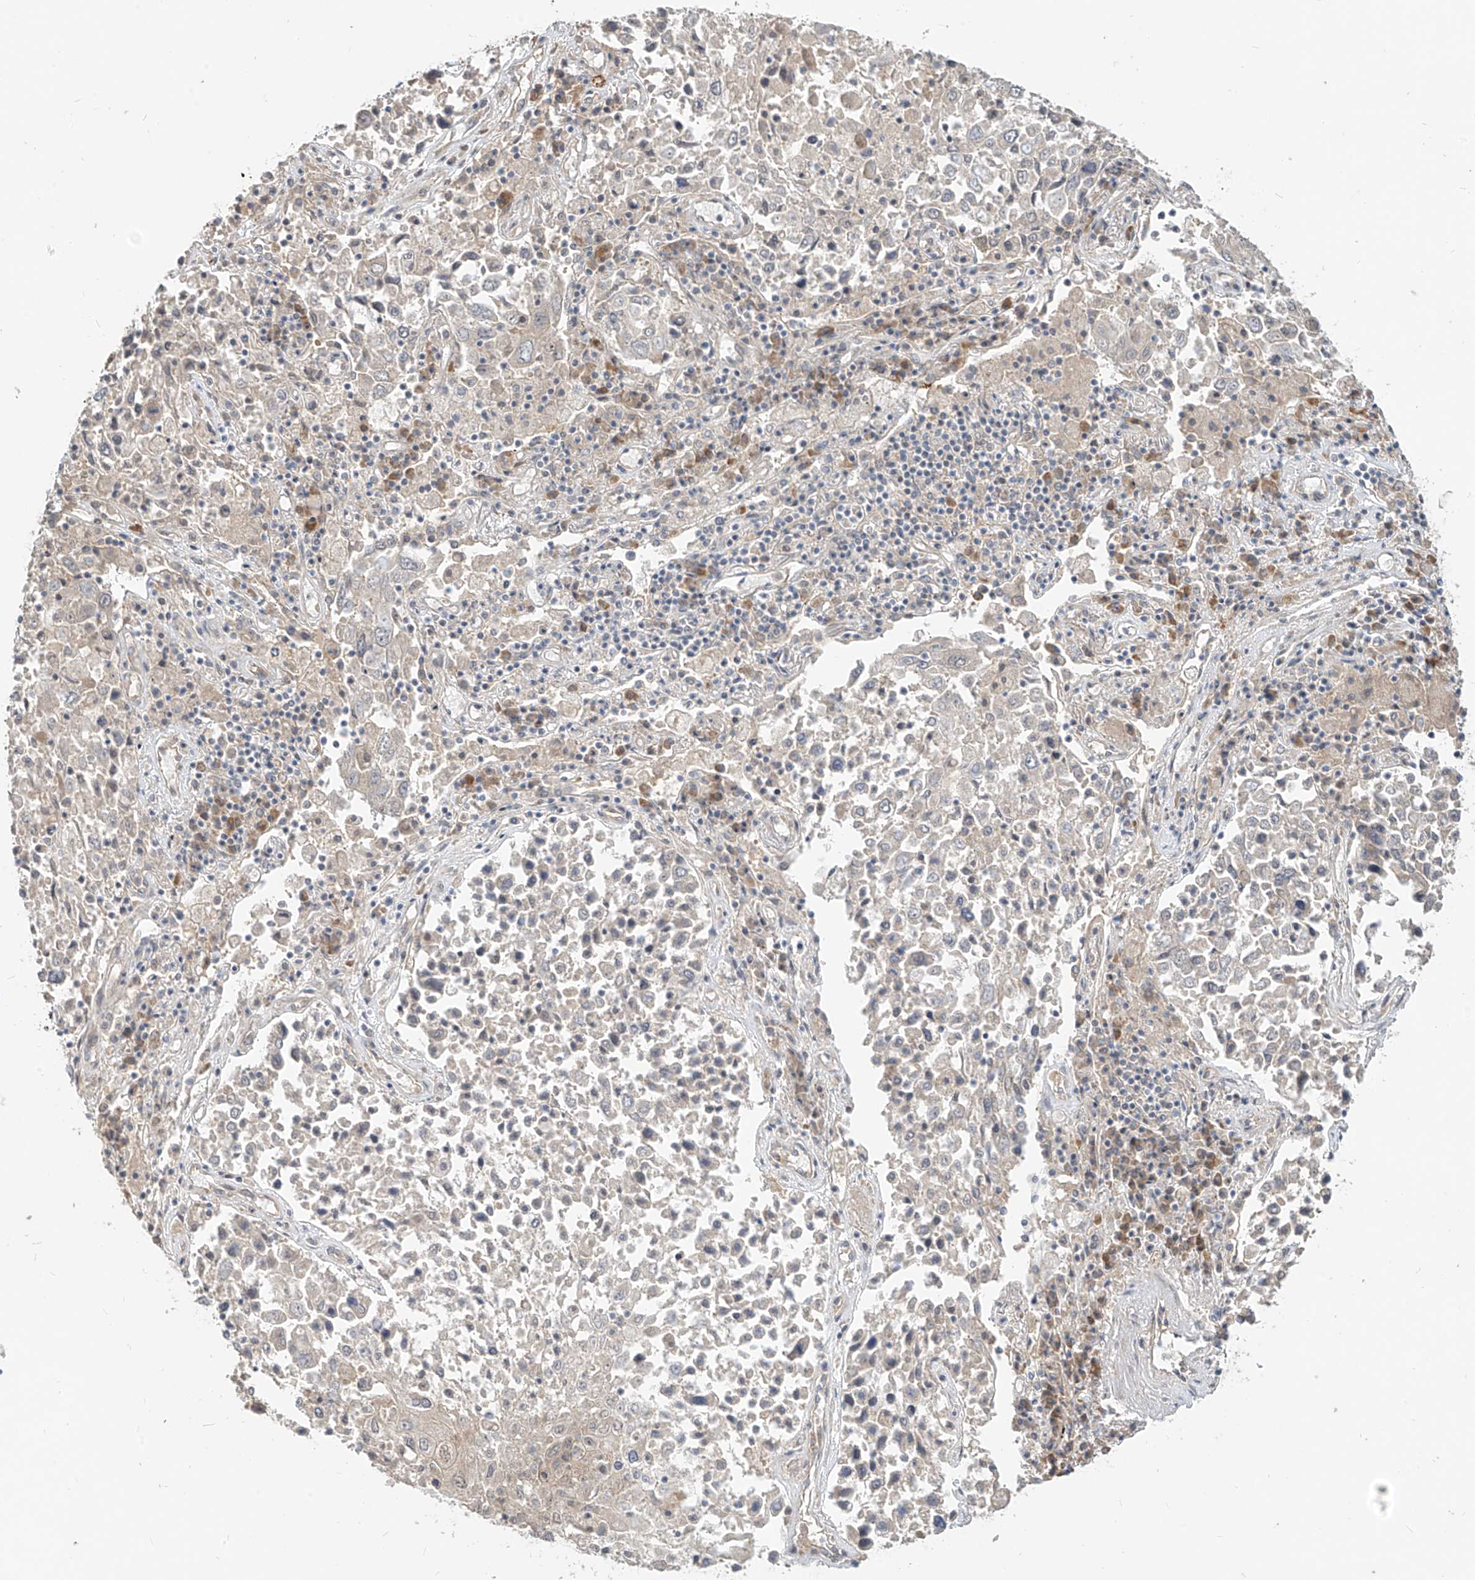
{"staining": {"intensity": "negative", "quantity": "none", "location": "none"}, "tissue": "lung cancer", "cell_type": "Tumor cells", "image_type": "cancer", "snomed": [{"axis": "morphology", "description": "Squamous cell carcinoma, NOS"}, {"axis": "topography", "description": "Lung"}], "caption": "Immunohistochemical staining of human lung squamous cell carcinoma shows no significant positivity in tumor cells.", "gene": "MTUS2", "patient": {"sex": "male", "age": 65}}